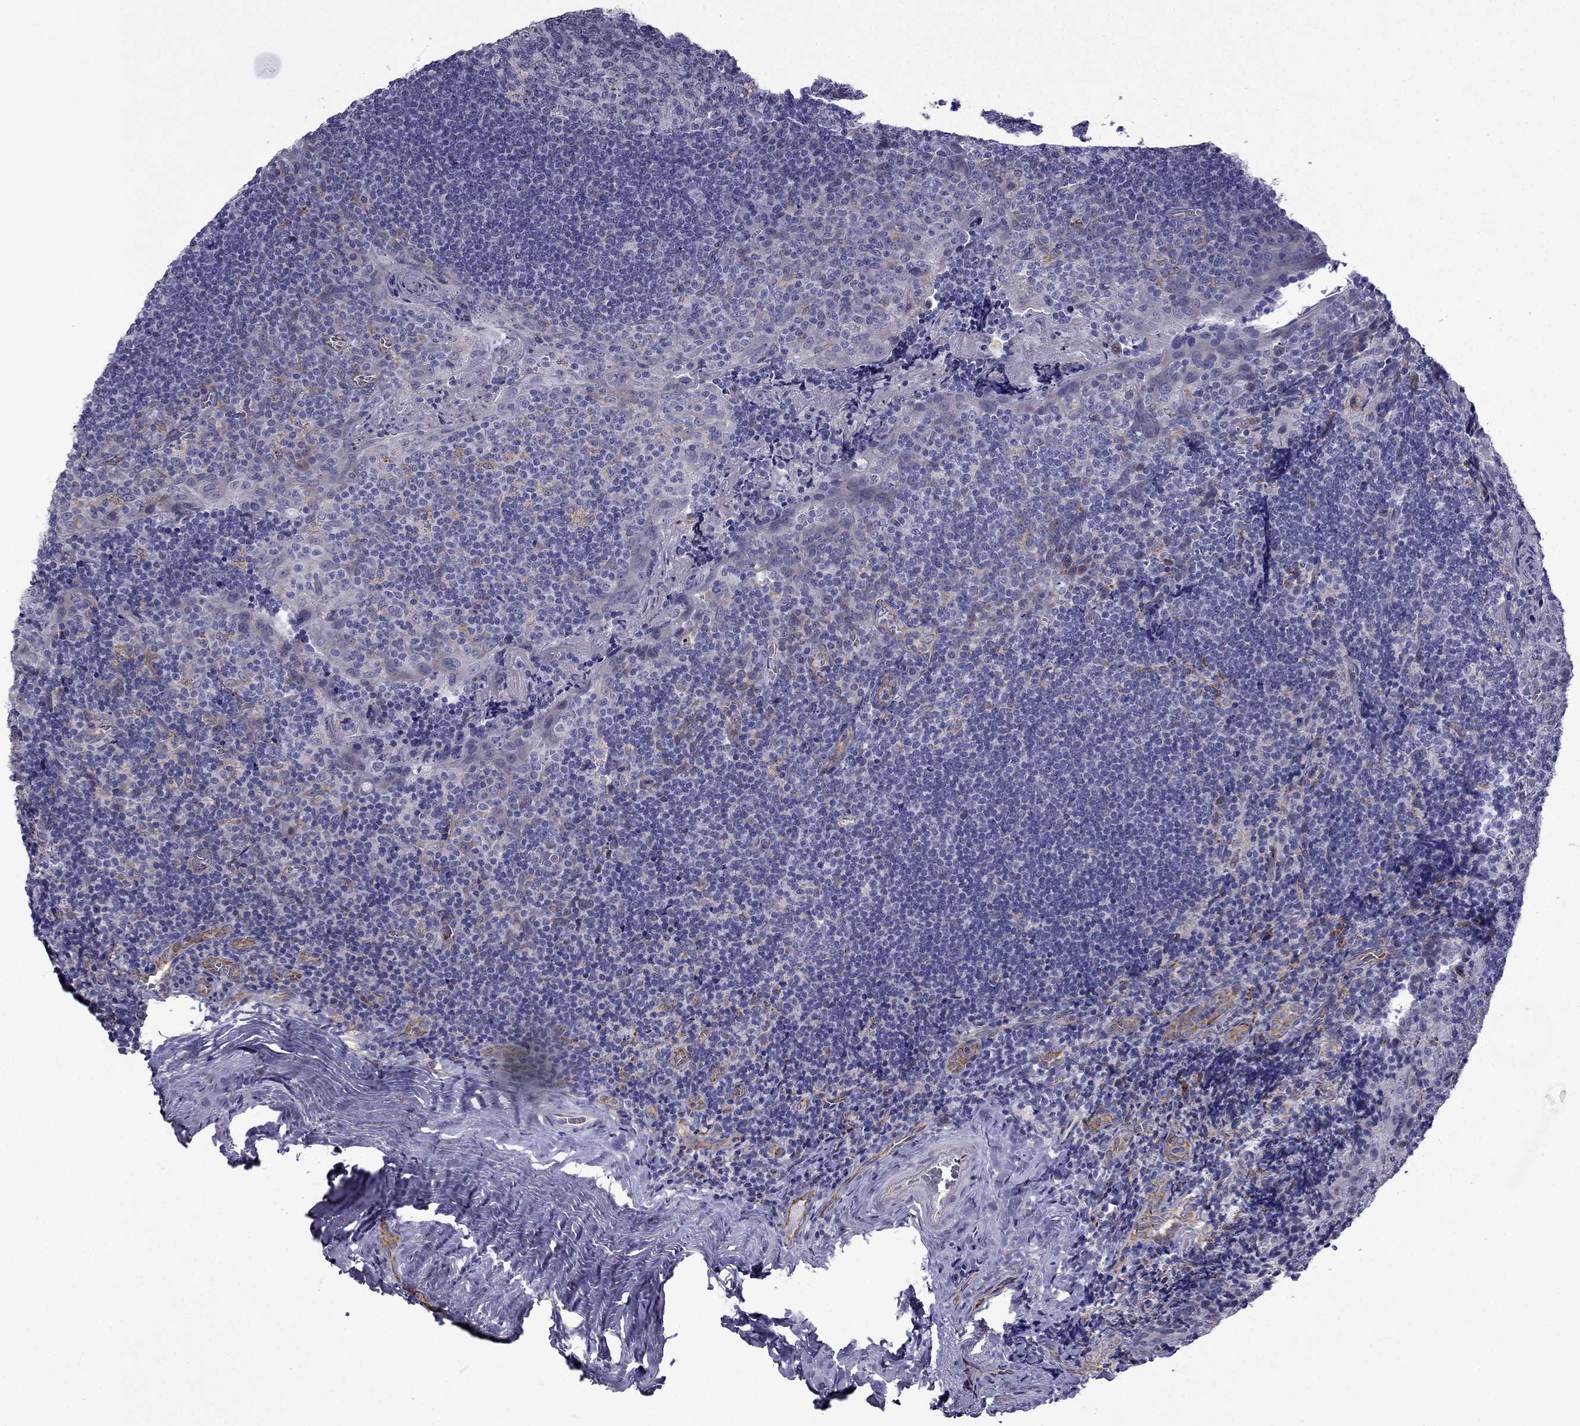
{"staining": {"intensity": "negative", "quantity": "none", "location": "none"}, "tissue": "tonsil", "cell_type": "Germinal center cells", "image_type": "normal", "snomed": [{"axis": "morphology", "description": "Normal tissue, NOS"}, {"axis": "morphology", "description": "Inflammation, NOS"}, {"axis": "topography", "description": "Tonsil"}], "caption": "A photomicrograph of human tonsil is negative for staining in germinal center cells. Brightfield microscopy of immunohistochemistry (IHC) stained with DAB (brown) and hematoxylin (blue), captured at high magnification.", "gene": "IKBIP", "patient": {"sex": "female", "age": 31}}